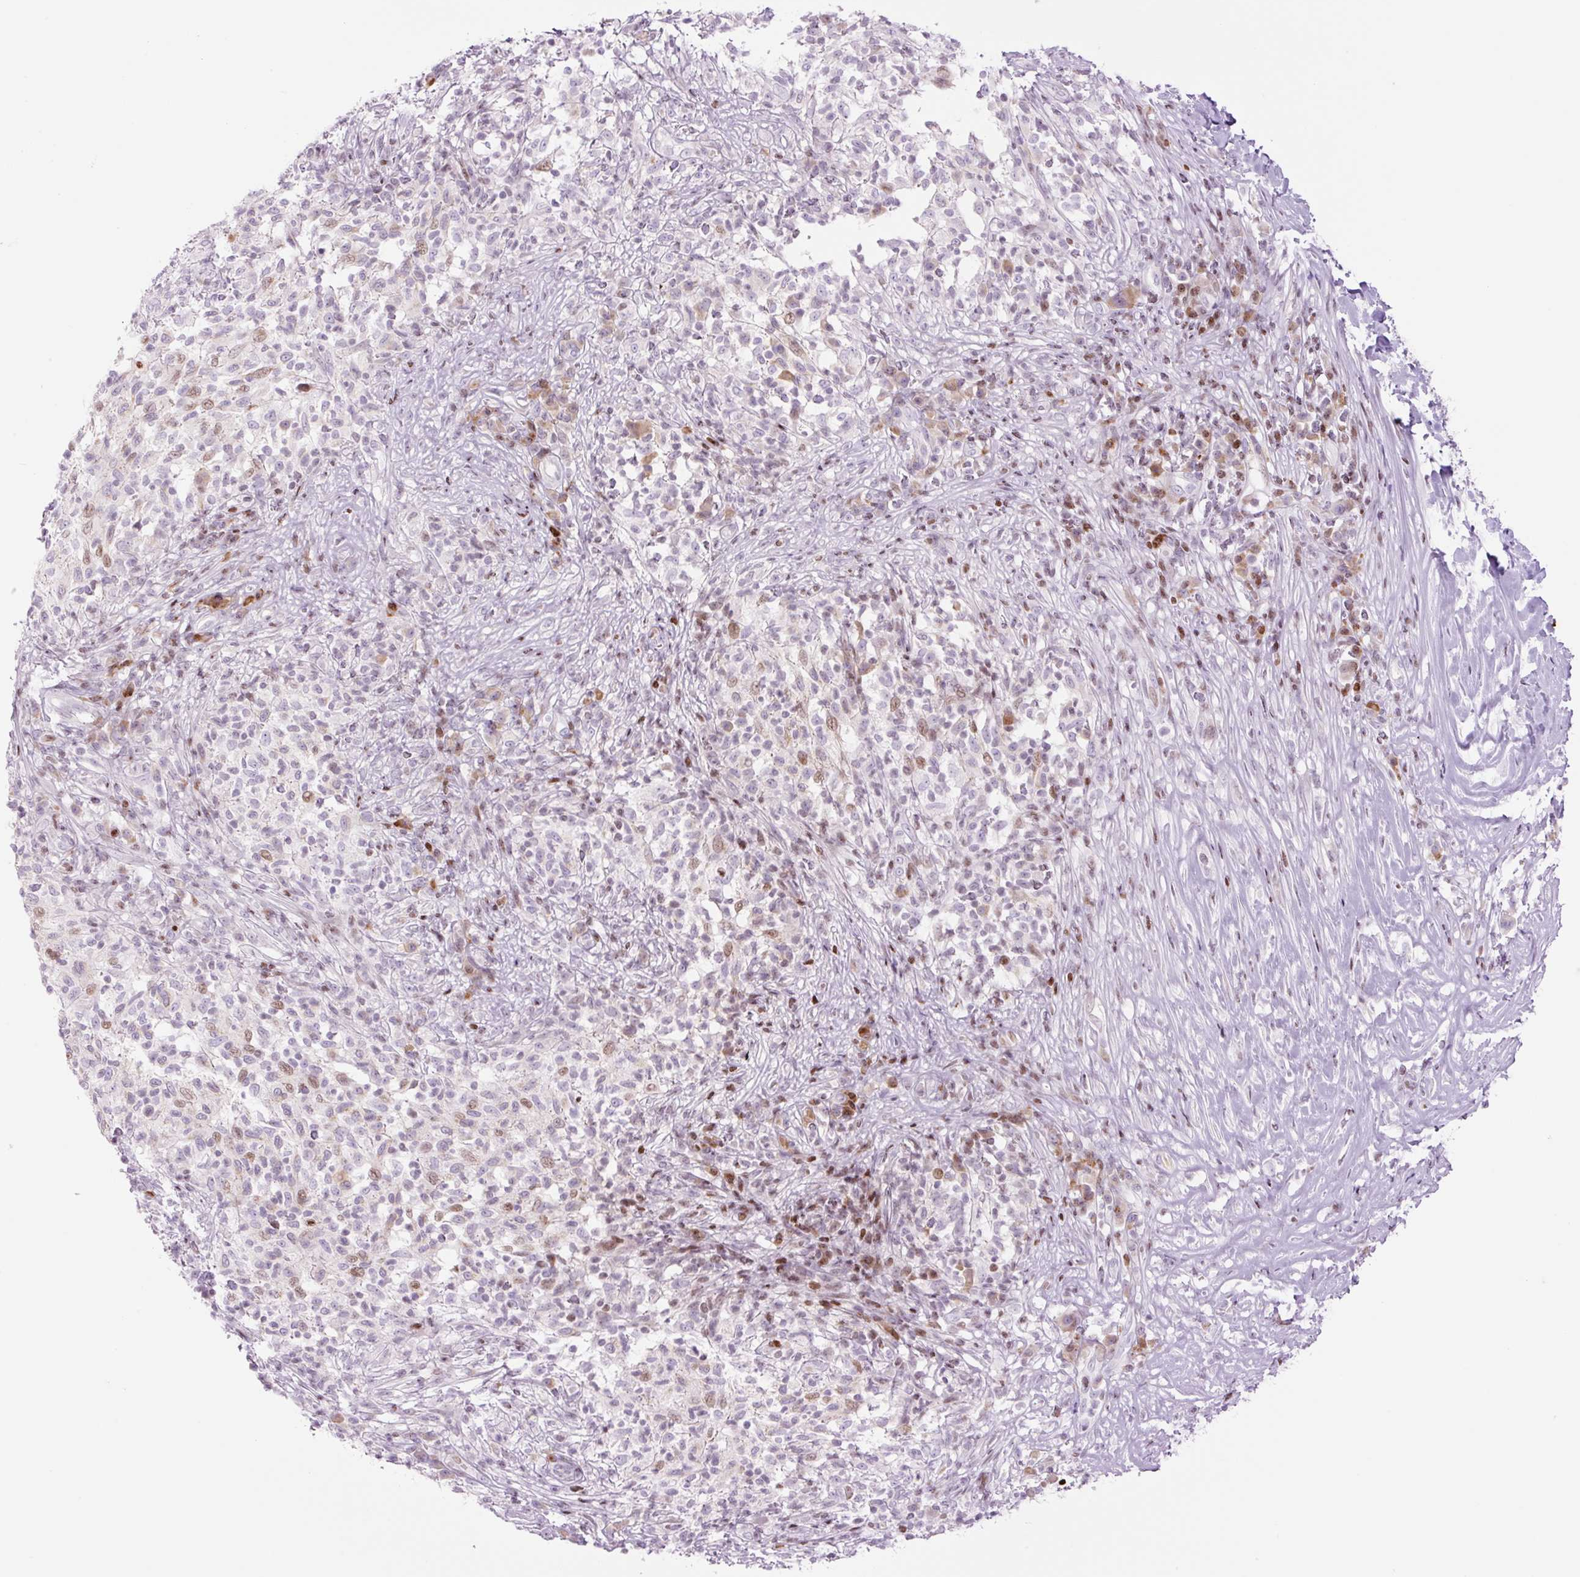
{"staining": {"intensity": "moderate", "quantity": "25%-75%", "location": "nuclear"}, "tissue": "melanoma", "cell_type": "Tumor cells", "image_type": "cancer", "snomed": [{"axis": "morphology", "description": "Malignant melanoma, NOS"}, {"axis": "topography", "description": "Skin"}], "caption": "Moderate nuclear staining is appreciated in approximately 25%-75% of tumor cells in melanoma.", "gene": "TMEM177", "patient": {"sex": "male", "age": 66}}